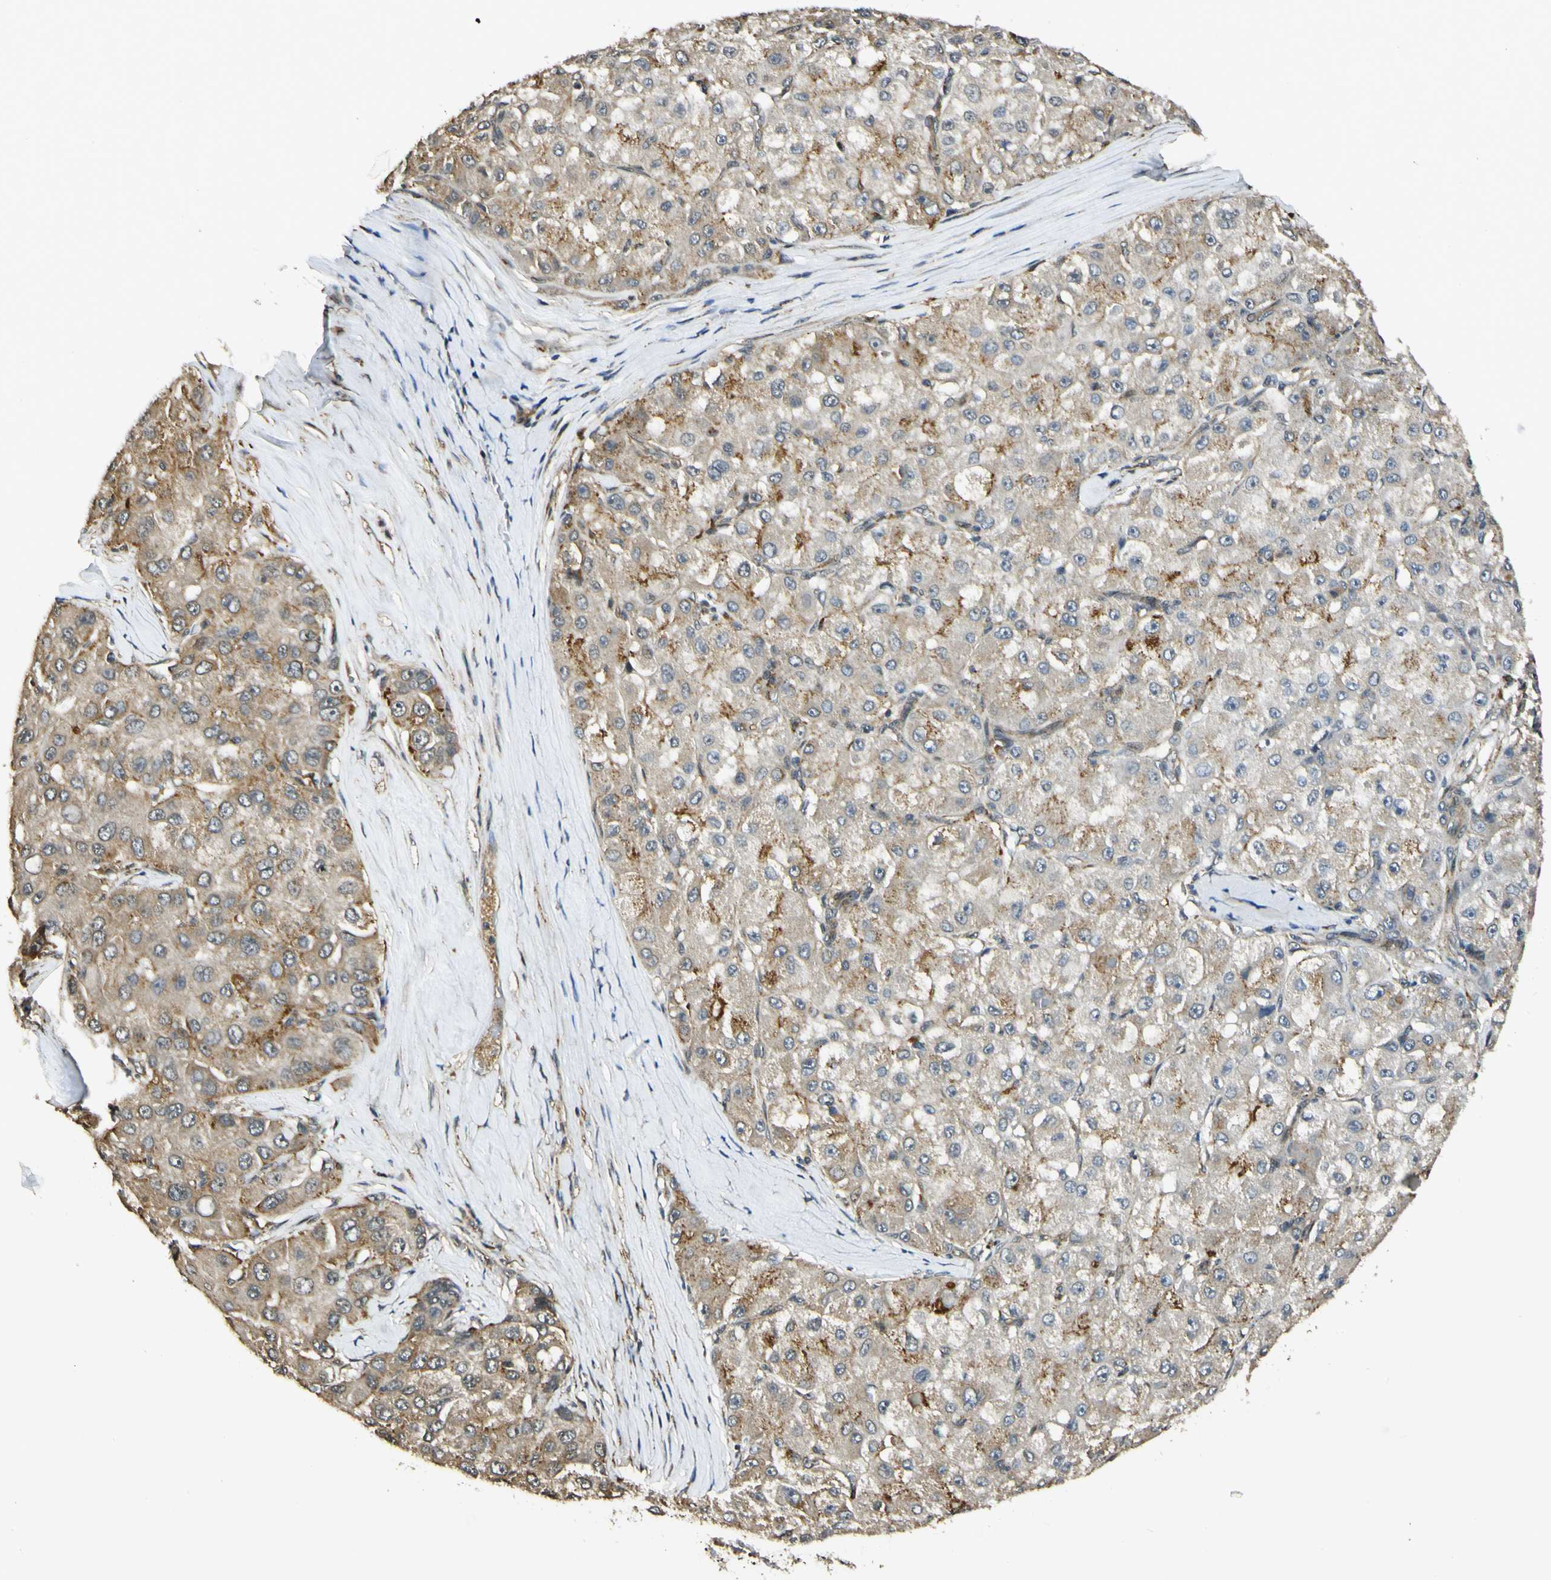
{"staining": {"intensity": "moderate", "quantity": "25%-75%", "location": "cytoplasmic/membranous"}, "tissue": "liver cancer", "cell_type": "Tumor cells", "image_type": "cancer", "snomed": [{"axis": "morphology", "description": "Carcinoma, Hepatocellular, NOS"}, {"axis": "topography", "description": "Liver"}], "caption": "Liver cancer (hepatocellular carcinoma) stained with immunohistochemistry (IHC) displays moderate cytoplasmic/membranous positivity in approximately 25%-75% of tumor cells.", "gene": "LAMTOR1", "patient": {"sex": "male", "age": 80}}